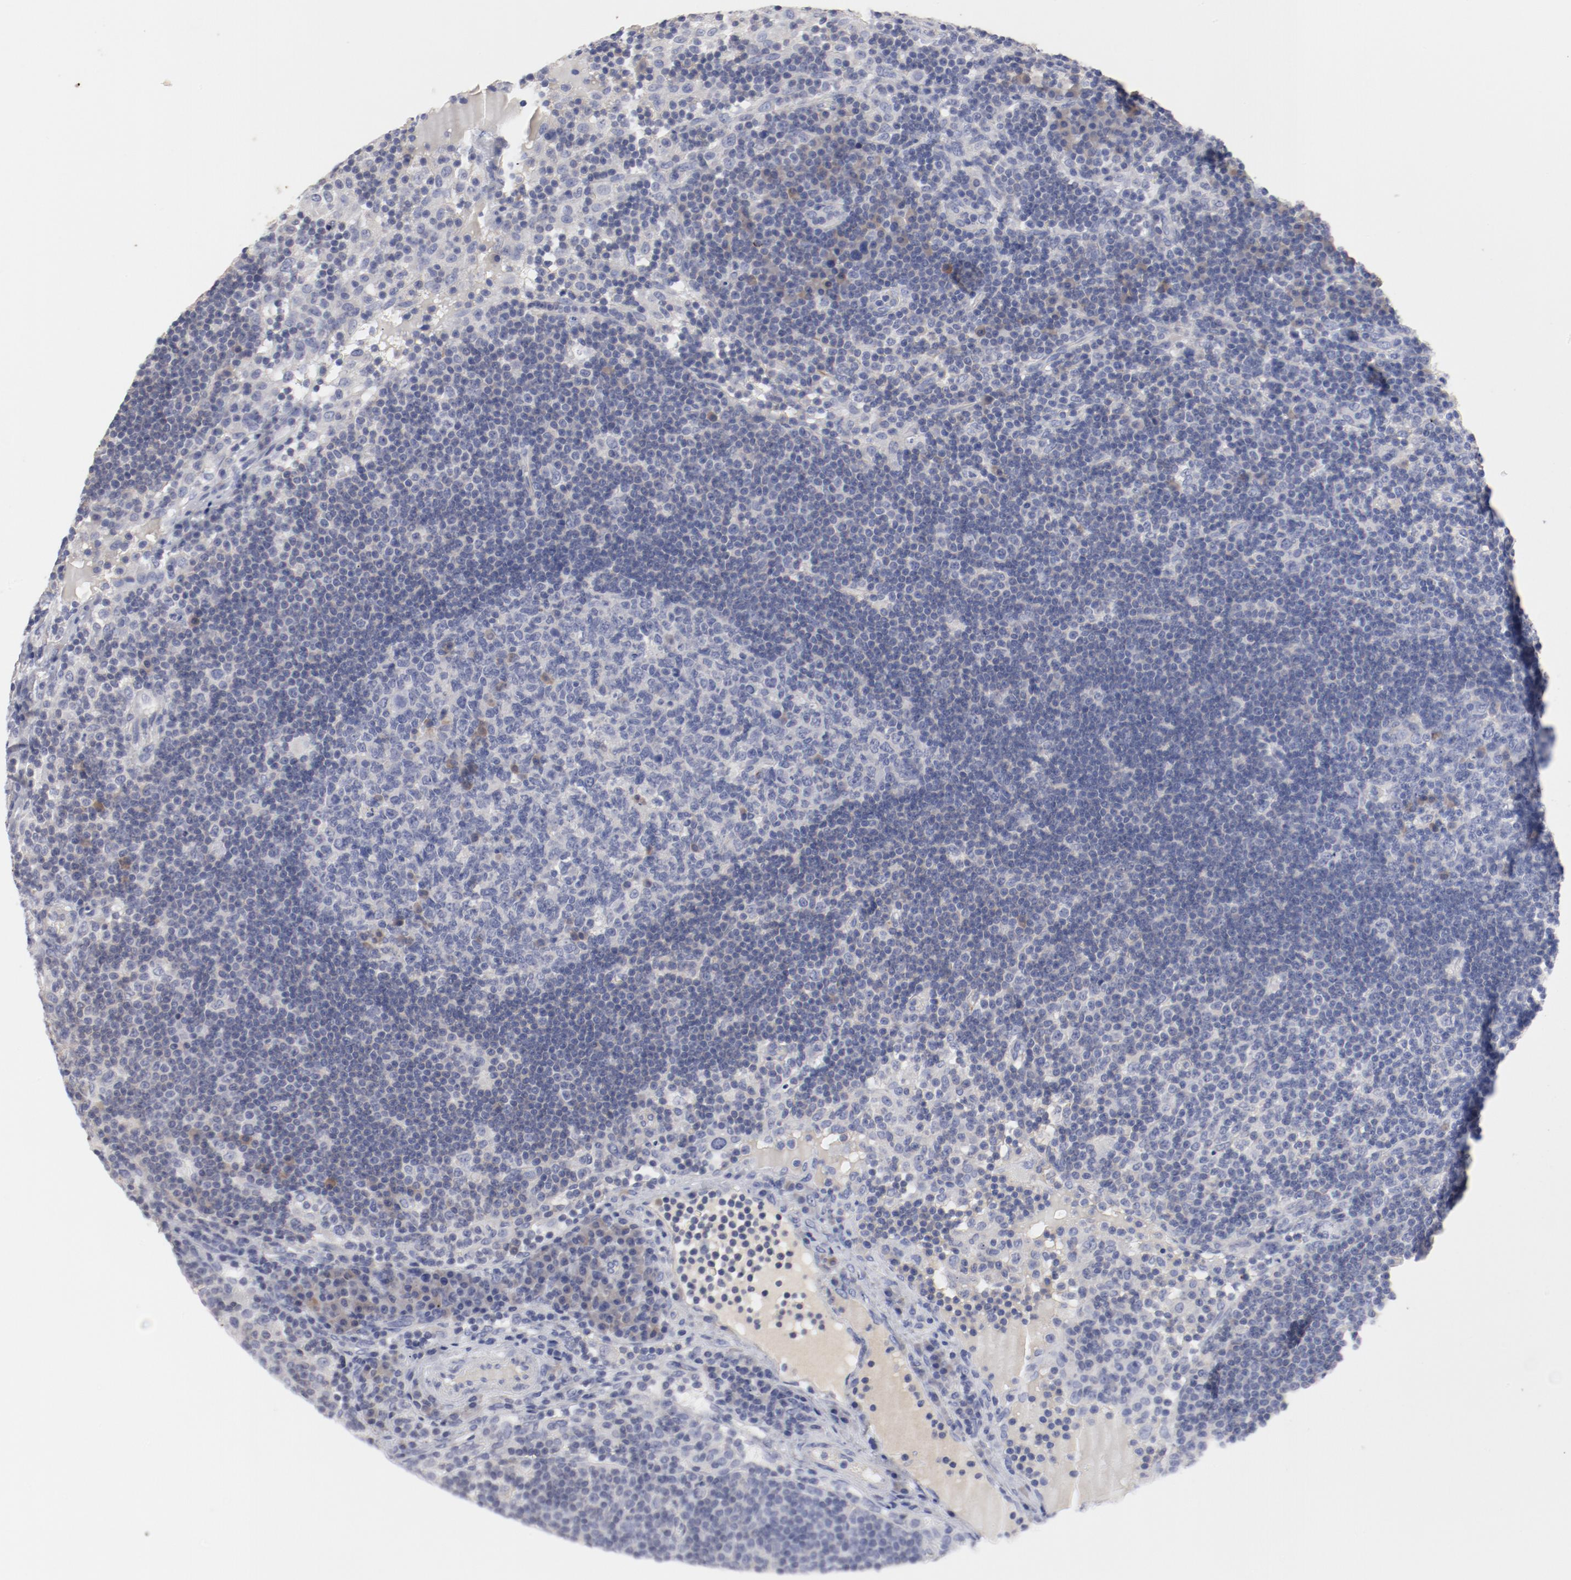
{"staining": {"intensity": "negative", "quantity": "none", "location": "none"}, "tissue": "lymph node", "cell_type": "Germinal center cells", "image_type": "normal", "snomed": [{"axis": "morphology", "description": "Normal tissue, NOS"}, {"axis": "morphology", "description": "Squamous cell carcinoma, metastatic, NOS"}, {"axis": "topography", "description": "Lymph node"}], "caption": "High power microscopy micrograph of an immunohistochemistry (IHC) photomicrograph of benign lymph node, revealing no significant expression in germinal center cells.", "gene": "TSPAN6", "patient": {"sex": "female", "age": 53}}